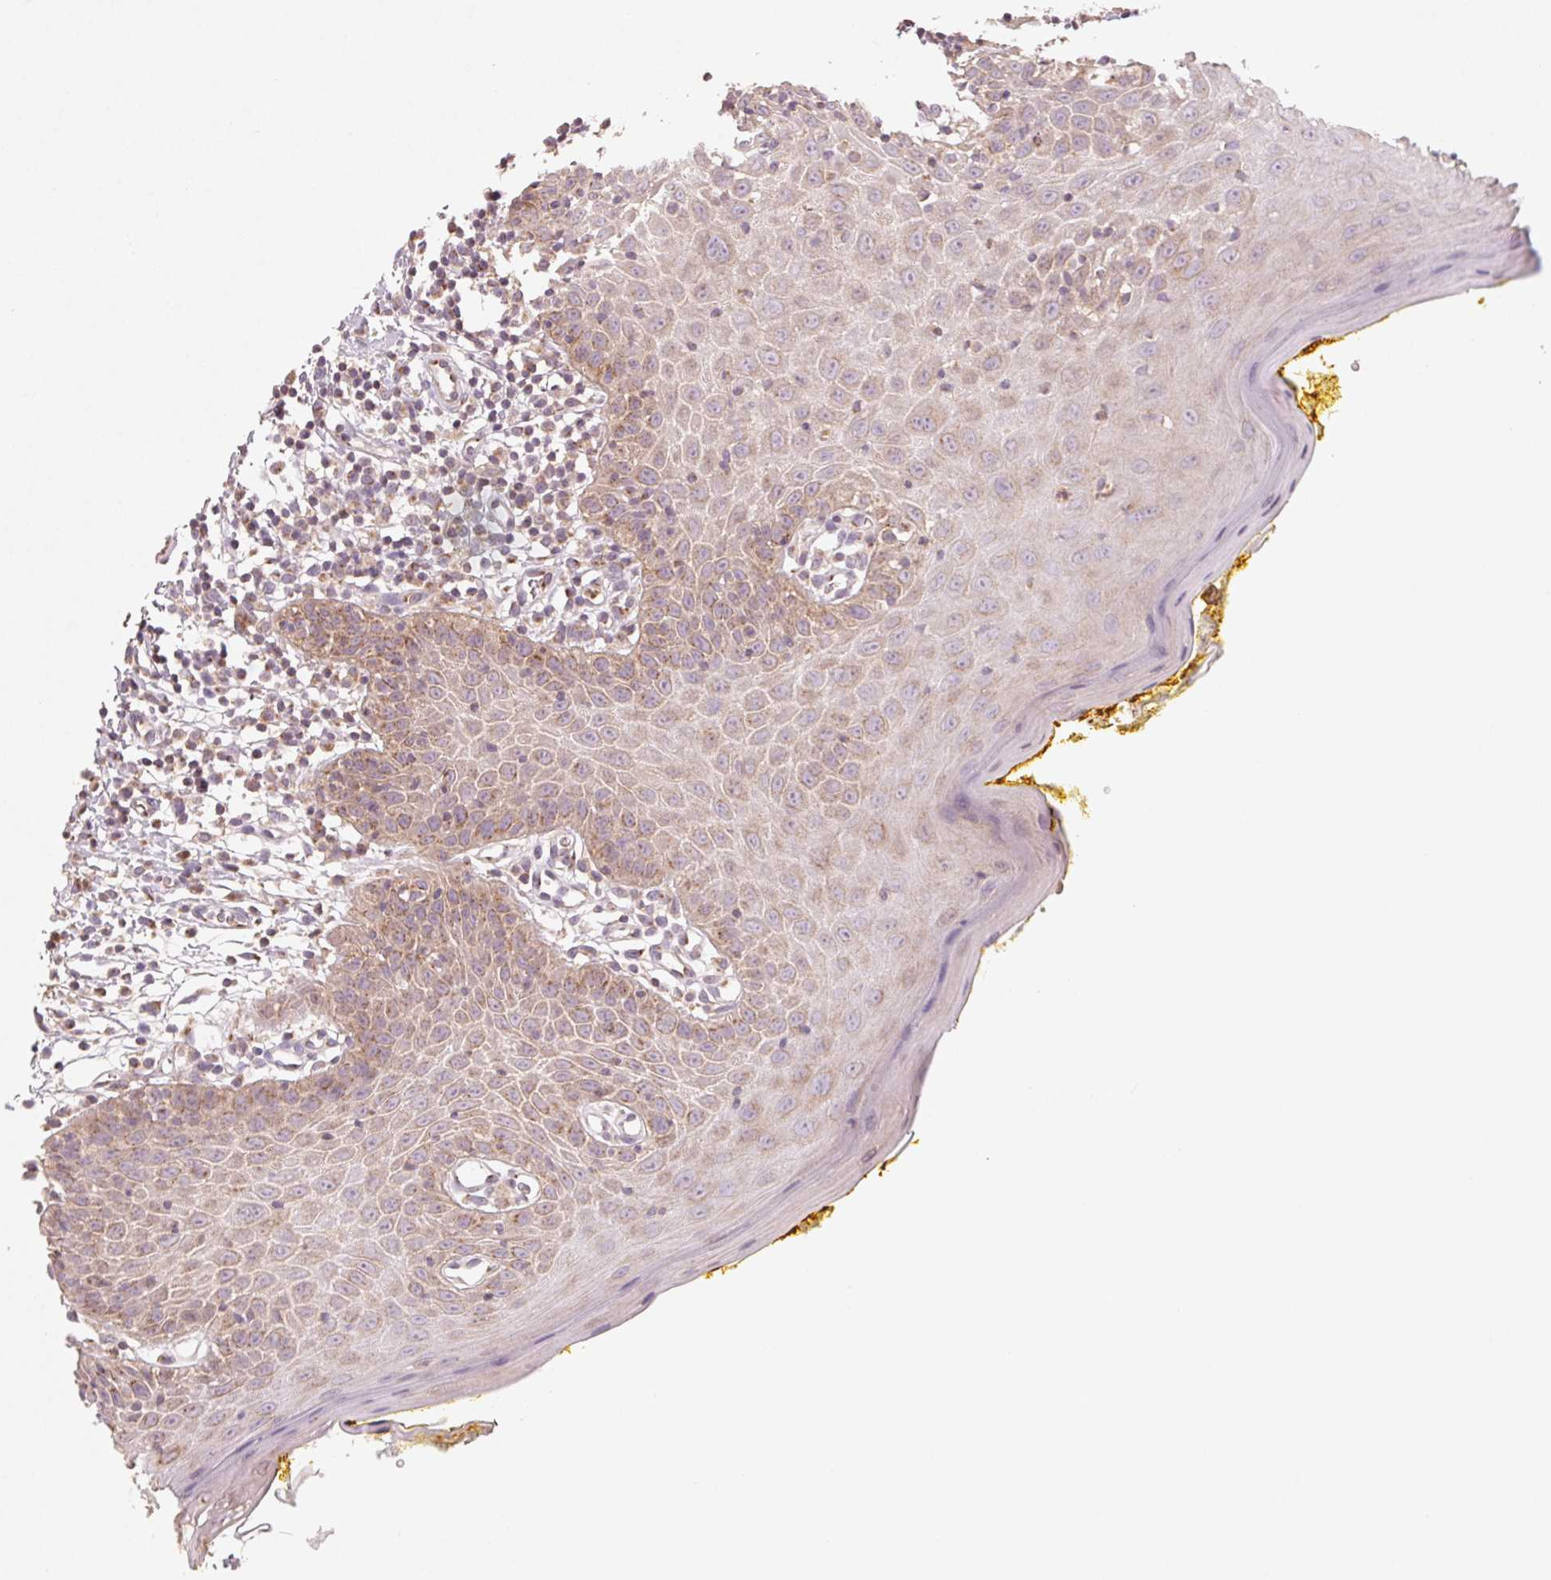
{"staining": {"intensity": "moderate", "quantity": "25%-75%", "location": "cytoplasmic/membranous"}, "tissue": "oral mucosa", "cell_type": "Squamous epithelial cells", "image_type": "normal", "snomed": [{"axis": "morphology", "description": "Normal tissue, NOS"}, {"axis": "topography", "description": "Oral tissue"}, {"axis": "topography", "description": "Tounge, NOS"}], "caption": "High-power microscopy captured an immunohistochemistry (IHC) micrograph of benign oral mucosa, revealing moderate cytoplasmic/membranous staining in approximately 25%-75% of squamous epithelial cells. The staining was performed using DAB (3,3'-diaminobenzidine), with brown indicating positive protein expression. Nuclei are stained blue with hematoxylin.", "gene": "AP1S1", "patient": {"sex": "female", "age": 58}}